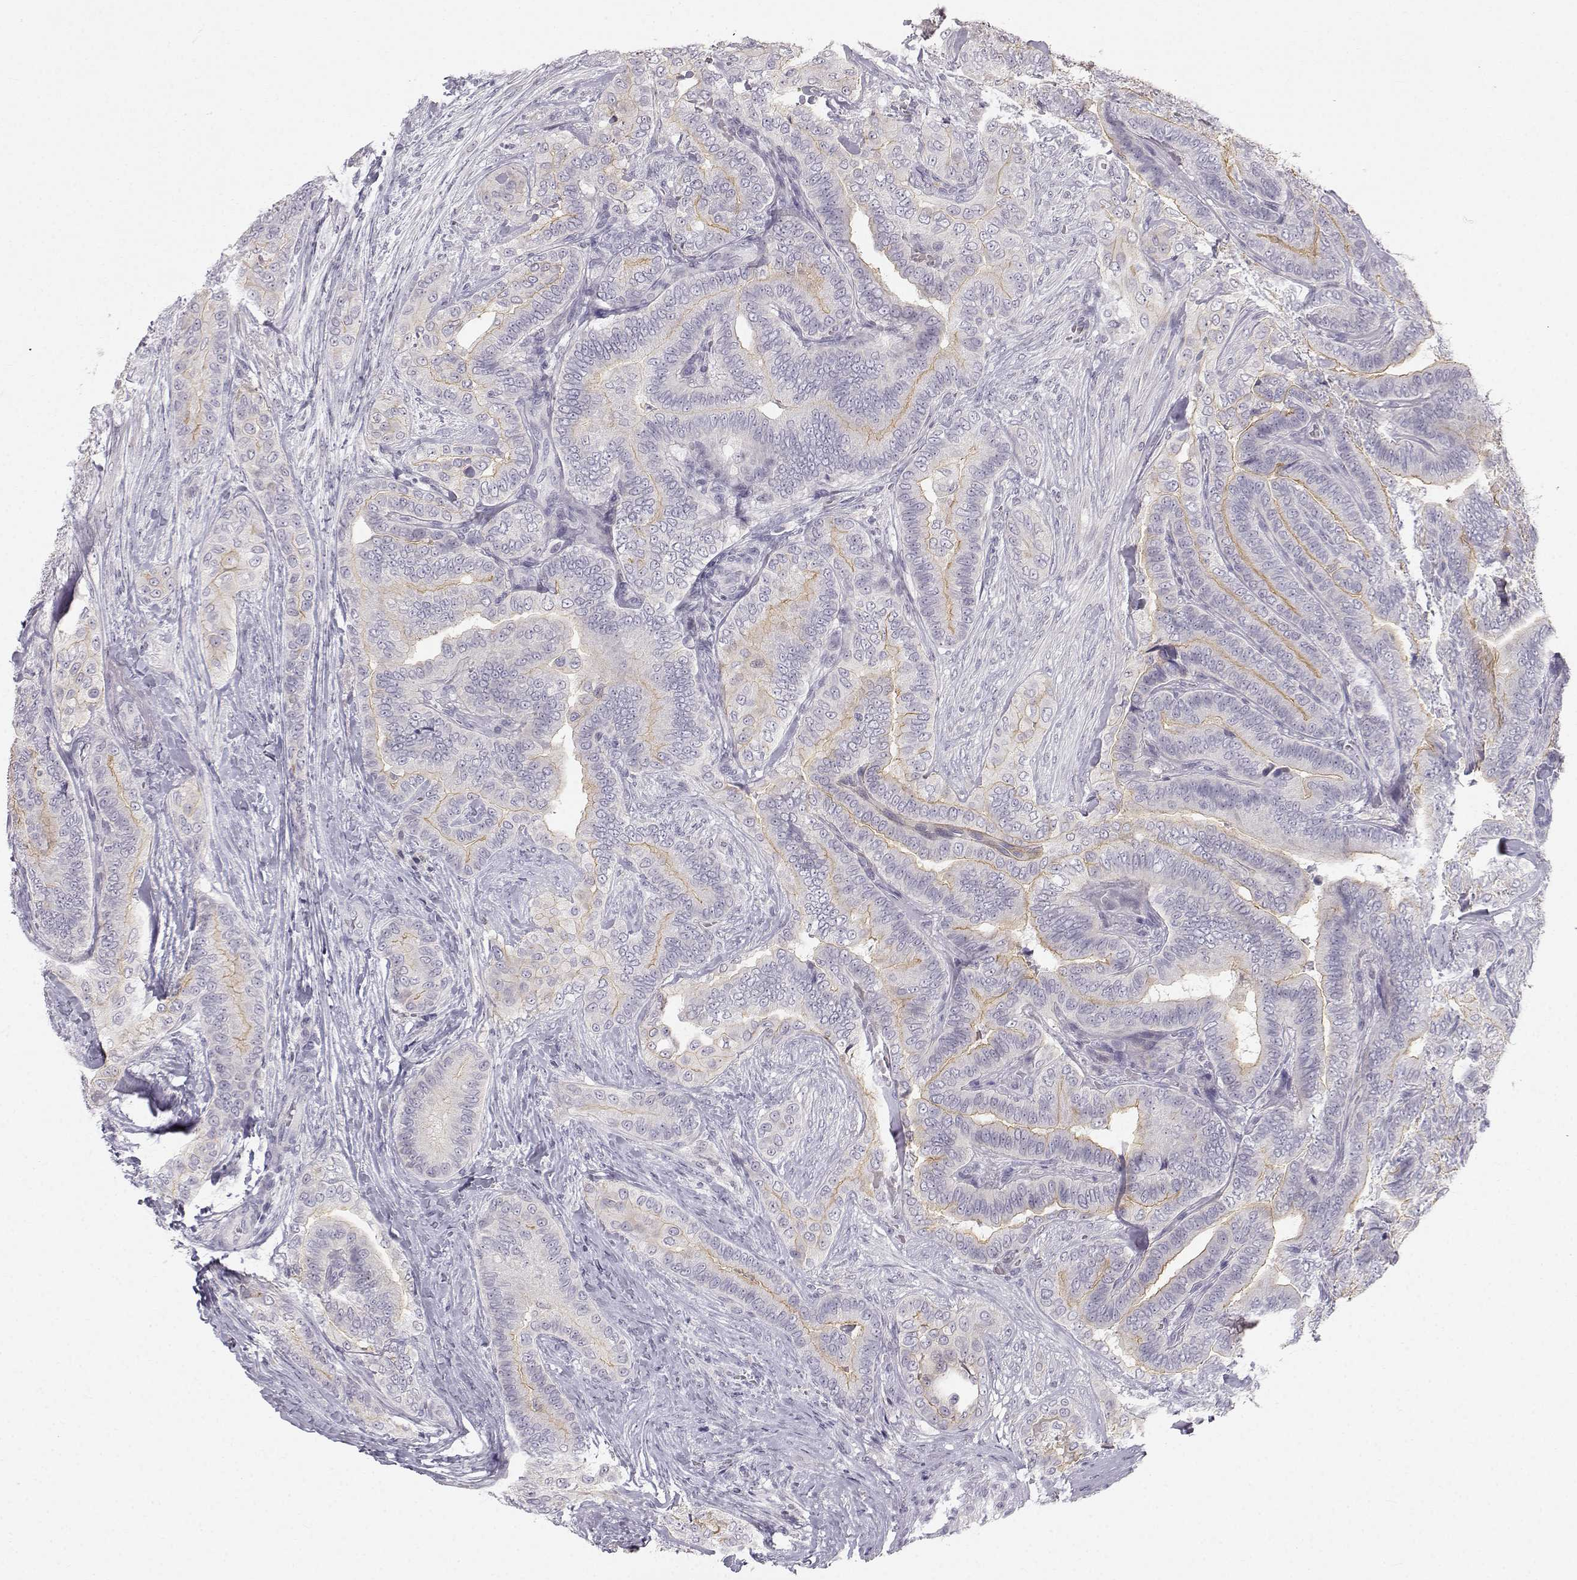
{"staining": {"intensity": "weak", "quantity": ">75%", "location": "cytoplasmic/membranous"}, "tissue": "thyroid cancer", "cell_type": "Tumor cells", "image_type": "cancer", "snomed": [{"axis": "morphology", "description": "Papillary adenocarcinoma, NOS"}, {"axis": "topography", "description": "Thyroid gland"}], "caption": "This histopathology image displays immunohistochemistry (IHC) staining of human thyroid papillary adenocarcinoma, with low weak cytoplasmic/membranous positivity in approximately >75% of tumor cells.", "gene": "ZNF185", "patient": {"sex": "male", "age": 61}}